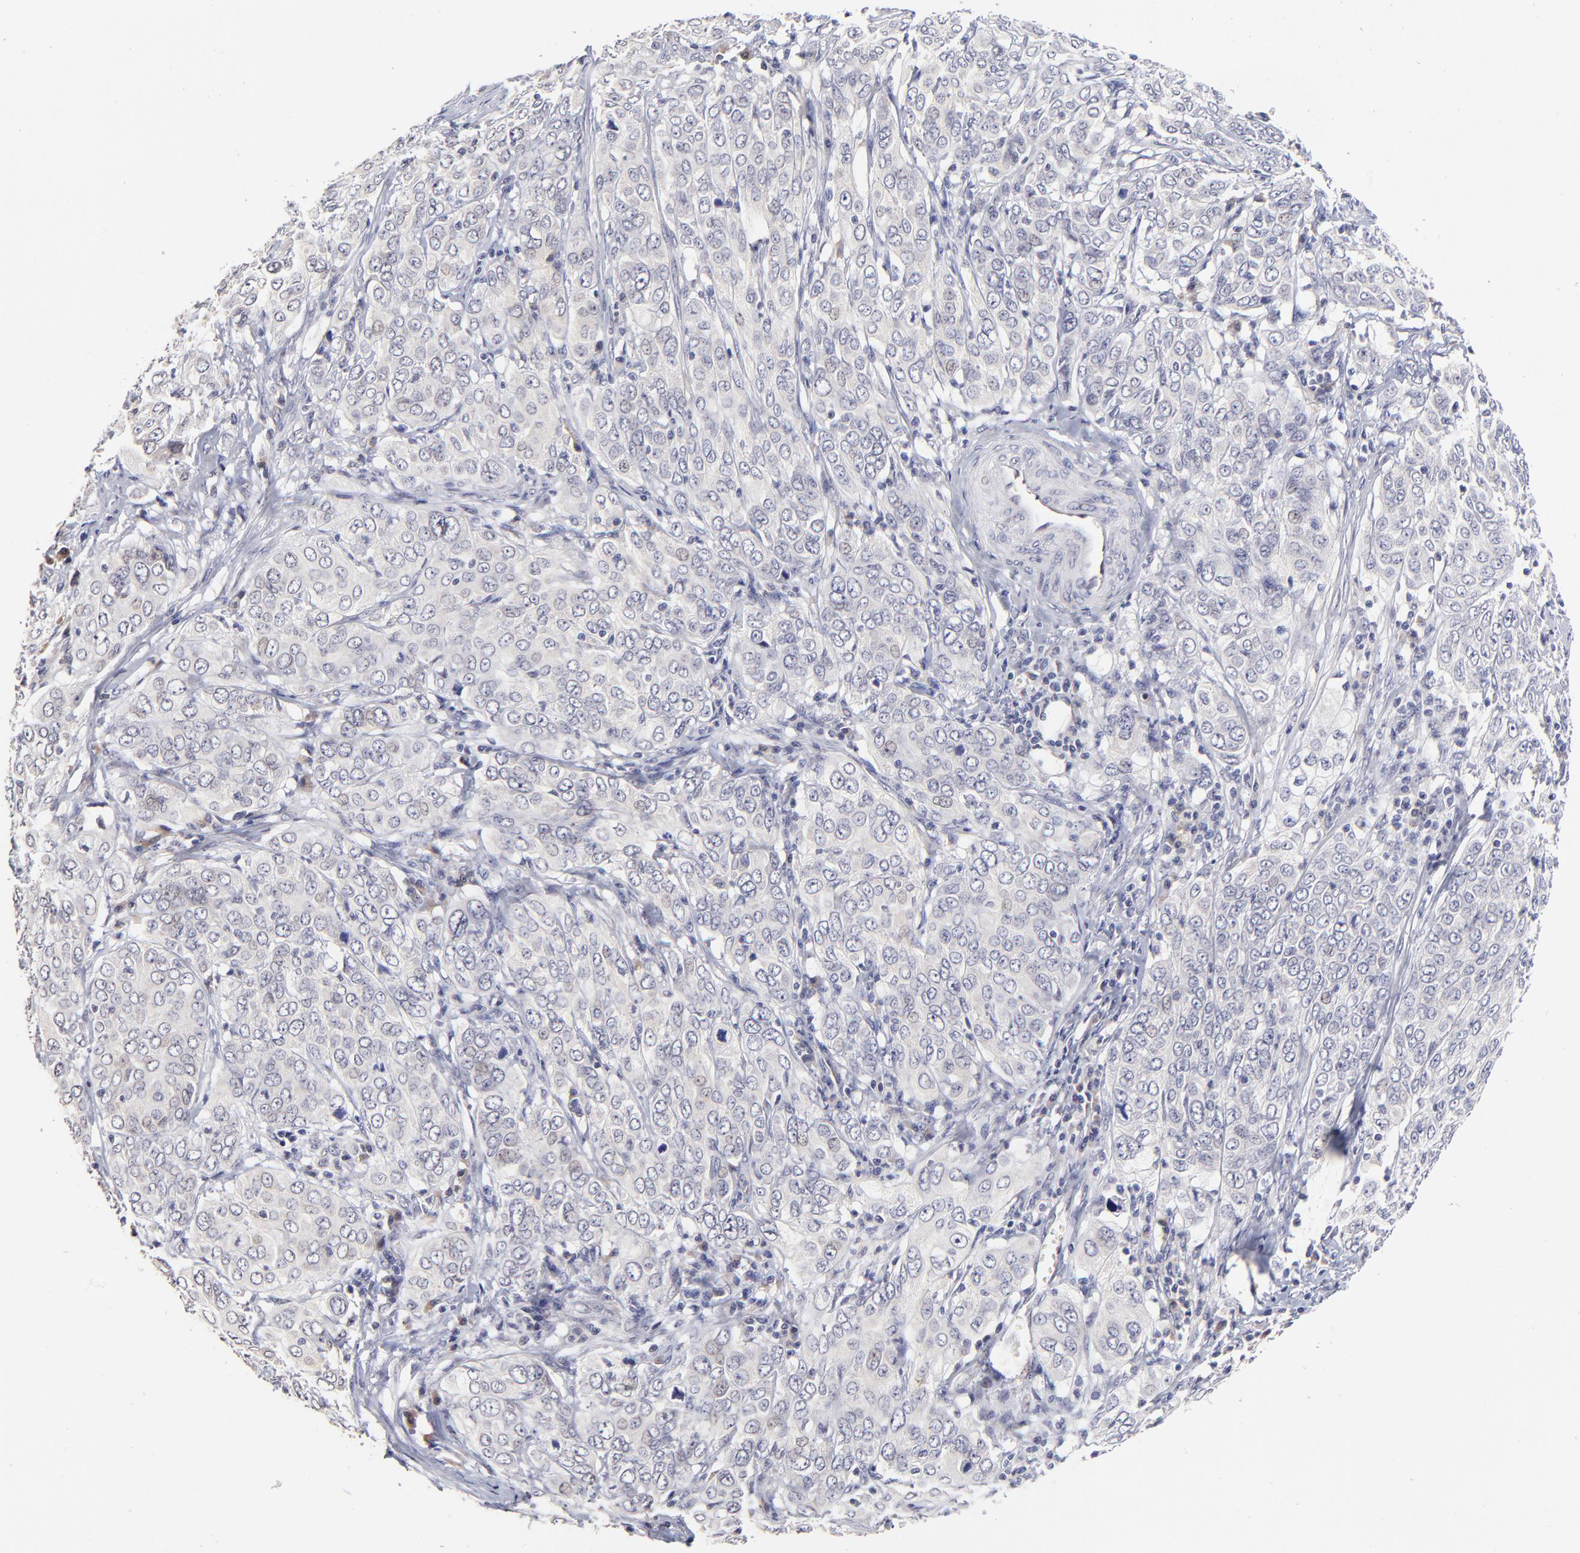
{"staining": {"intensity": "weak", "quantity": "<25%", "location": "nuclear"}, "tissue": "cervical cancer", "cell_type": "Tumor cells", "image_type": "cancer", "snomed": [{"axis": "morphology", "description": "Squamous cell carcinoma, NOS"}, {"axis": "topography", "description": "Cervix"}], "caption": "DAB (3,3'-diaminobenzidine) immunohistochemical staining of human squamous cell carcinoma (cervical) reveals no significant expression in tumor cells.", "gene": "ZNF10", "patient": {"sex": "female", "age": 38}}